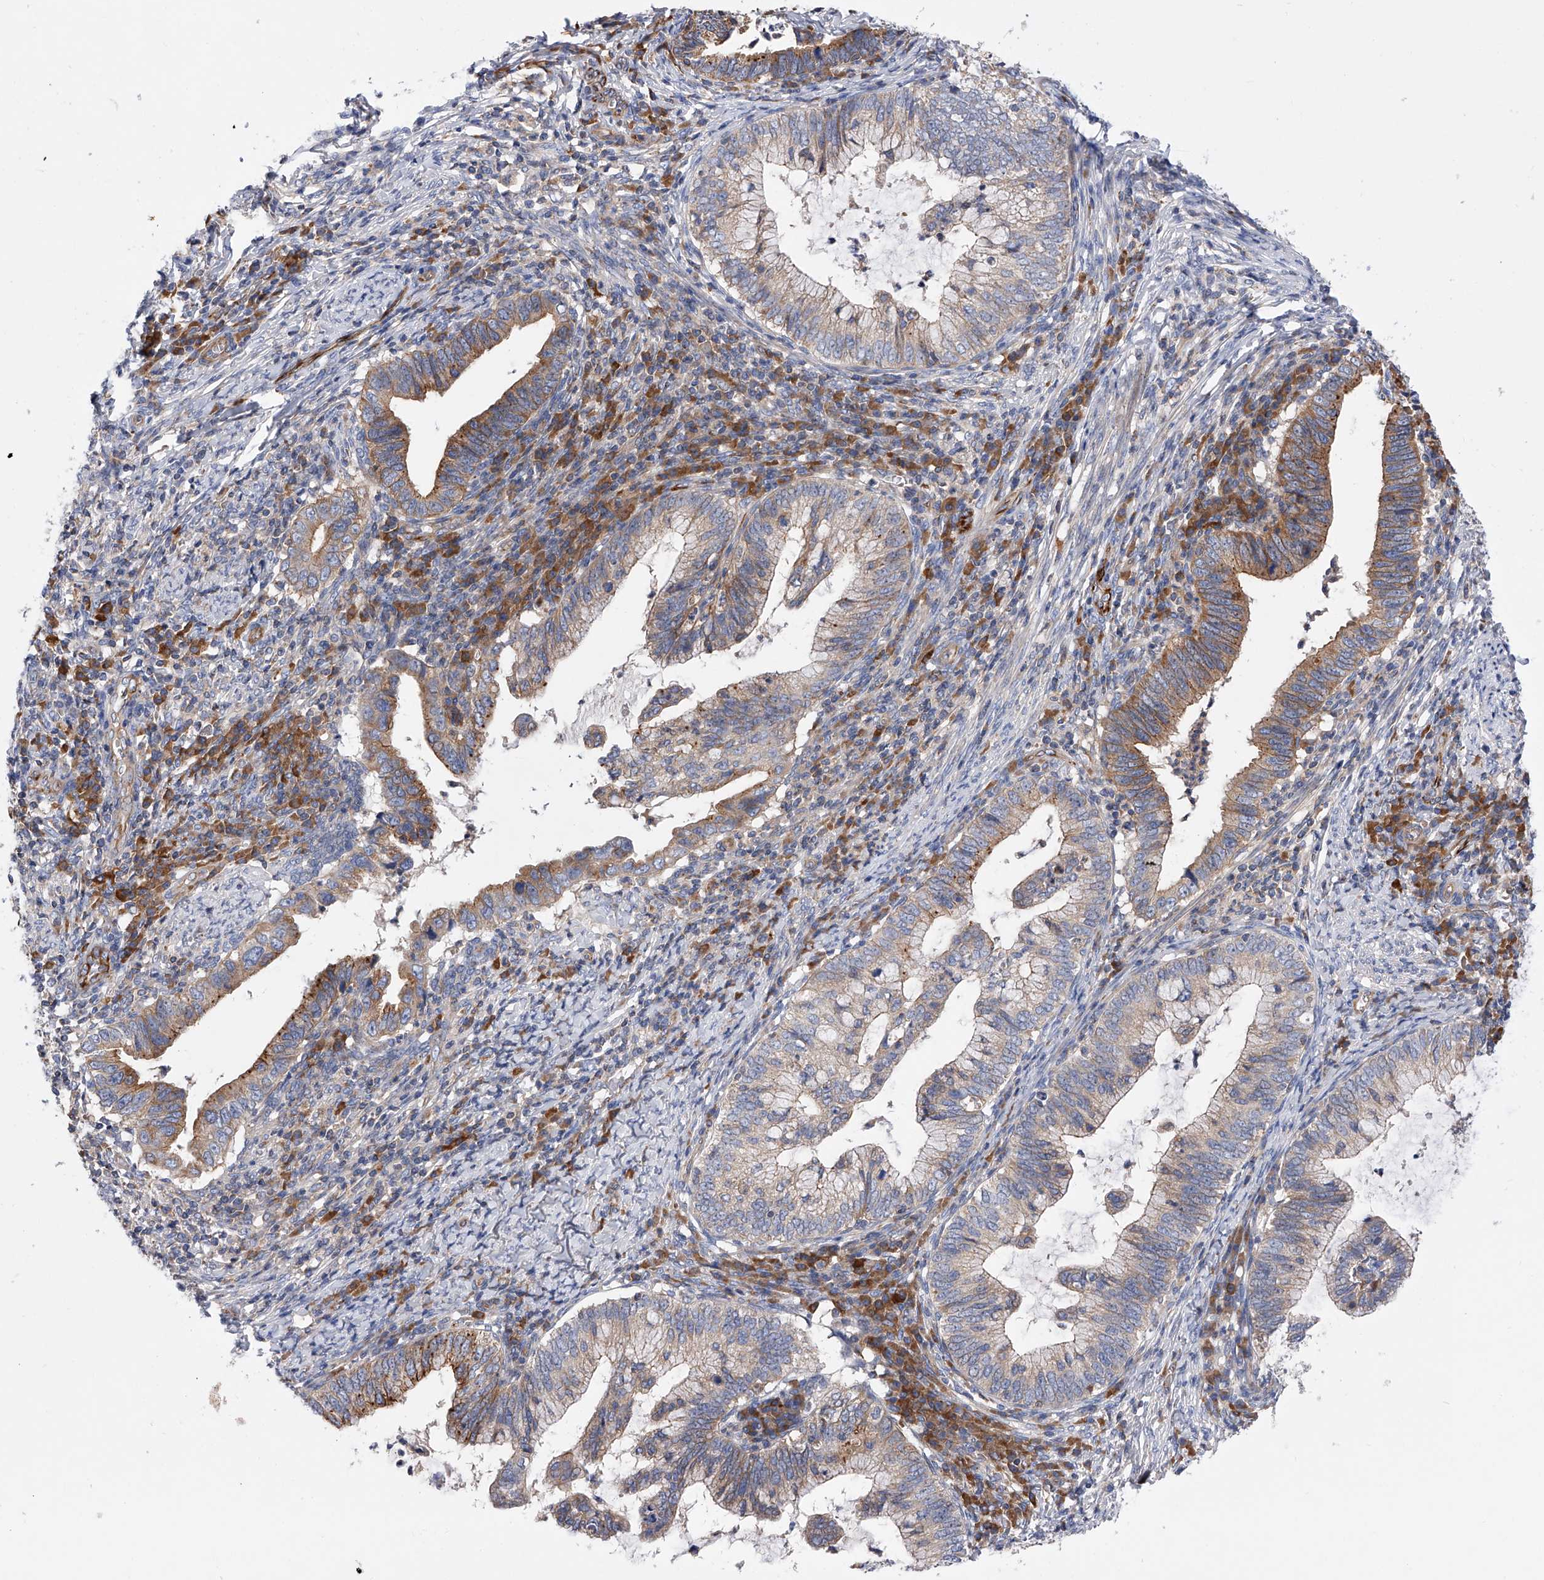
{"staining": {"intensity": "moderate", "quantity": "25%-75%", "location": "cytoplasmic/membranous"}, "tissue": "cervical cancer", "cell_type": "Tumor cells", "image_type": "cancer", "snomed": [{"axis": "morphology", "description": "Adenocarcinoma, NOS"}, {"axis": "topography", "description": "Cervix"}], "caption": "Tumor cells demonstrate medium levels of moderate cytoplasmic/membranous positivity in approximately 25%-75% of cells in cervical adenocarcinoma.", "gene": "MLYCD", "patient": {"sex": "female", "age": 36}}